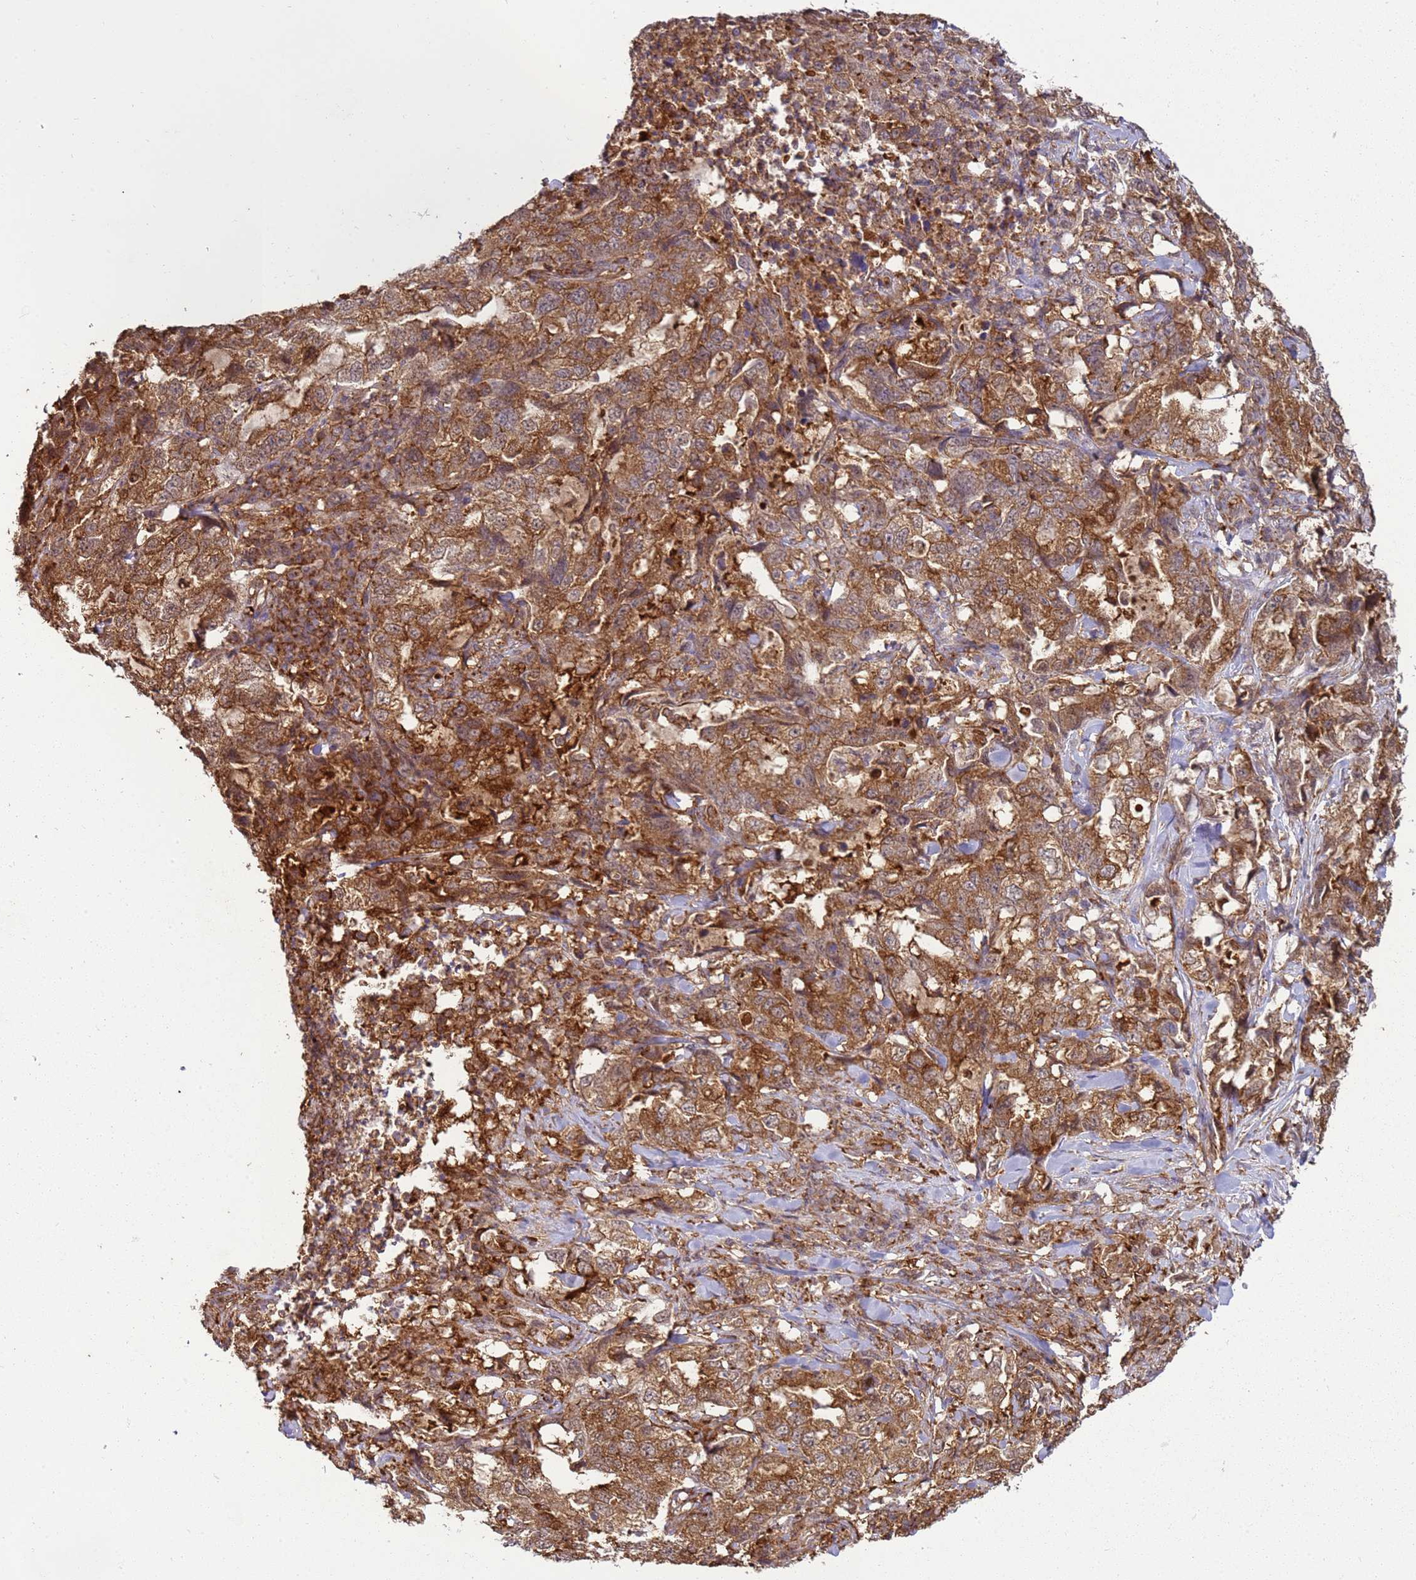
{"staining": {"intensity": "moderate", "quantity": ">75%", "location": "cytoplasmic/membranous"}, "tissue": "lung cancer", "cell_type": "Tumor cells", "image_type": "cancer", "snomed": [{"axis": "morphology", "description": "Adenocarcinoma, NOS"}, {"axis": "topography", "description": "Lung"}], "caption": "Human lung cancer stained with a brown dye displays moderate cytoplasmic/membranous positive expression in about >75% of tumor cells.", "gene": "GABRE", "patient": {"sex": "female", "age": 51}}